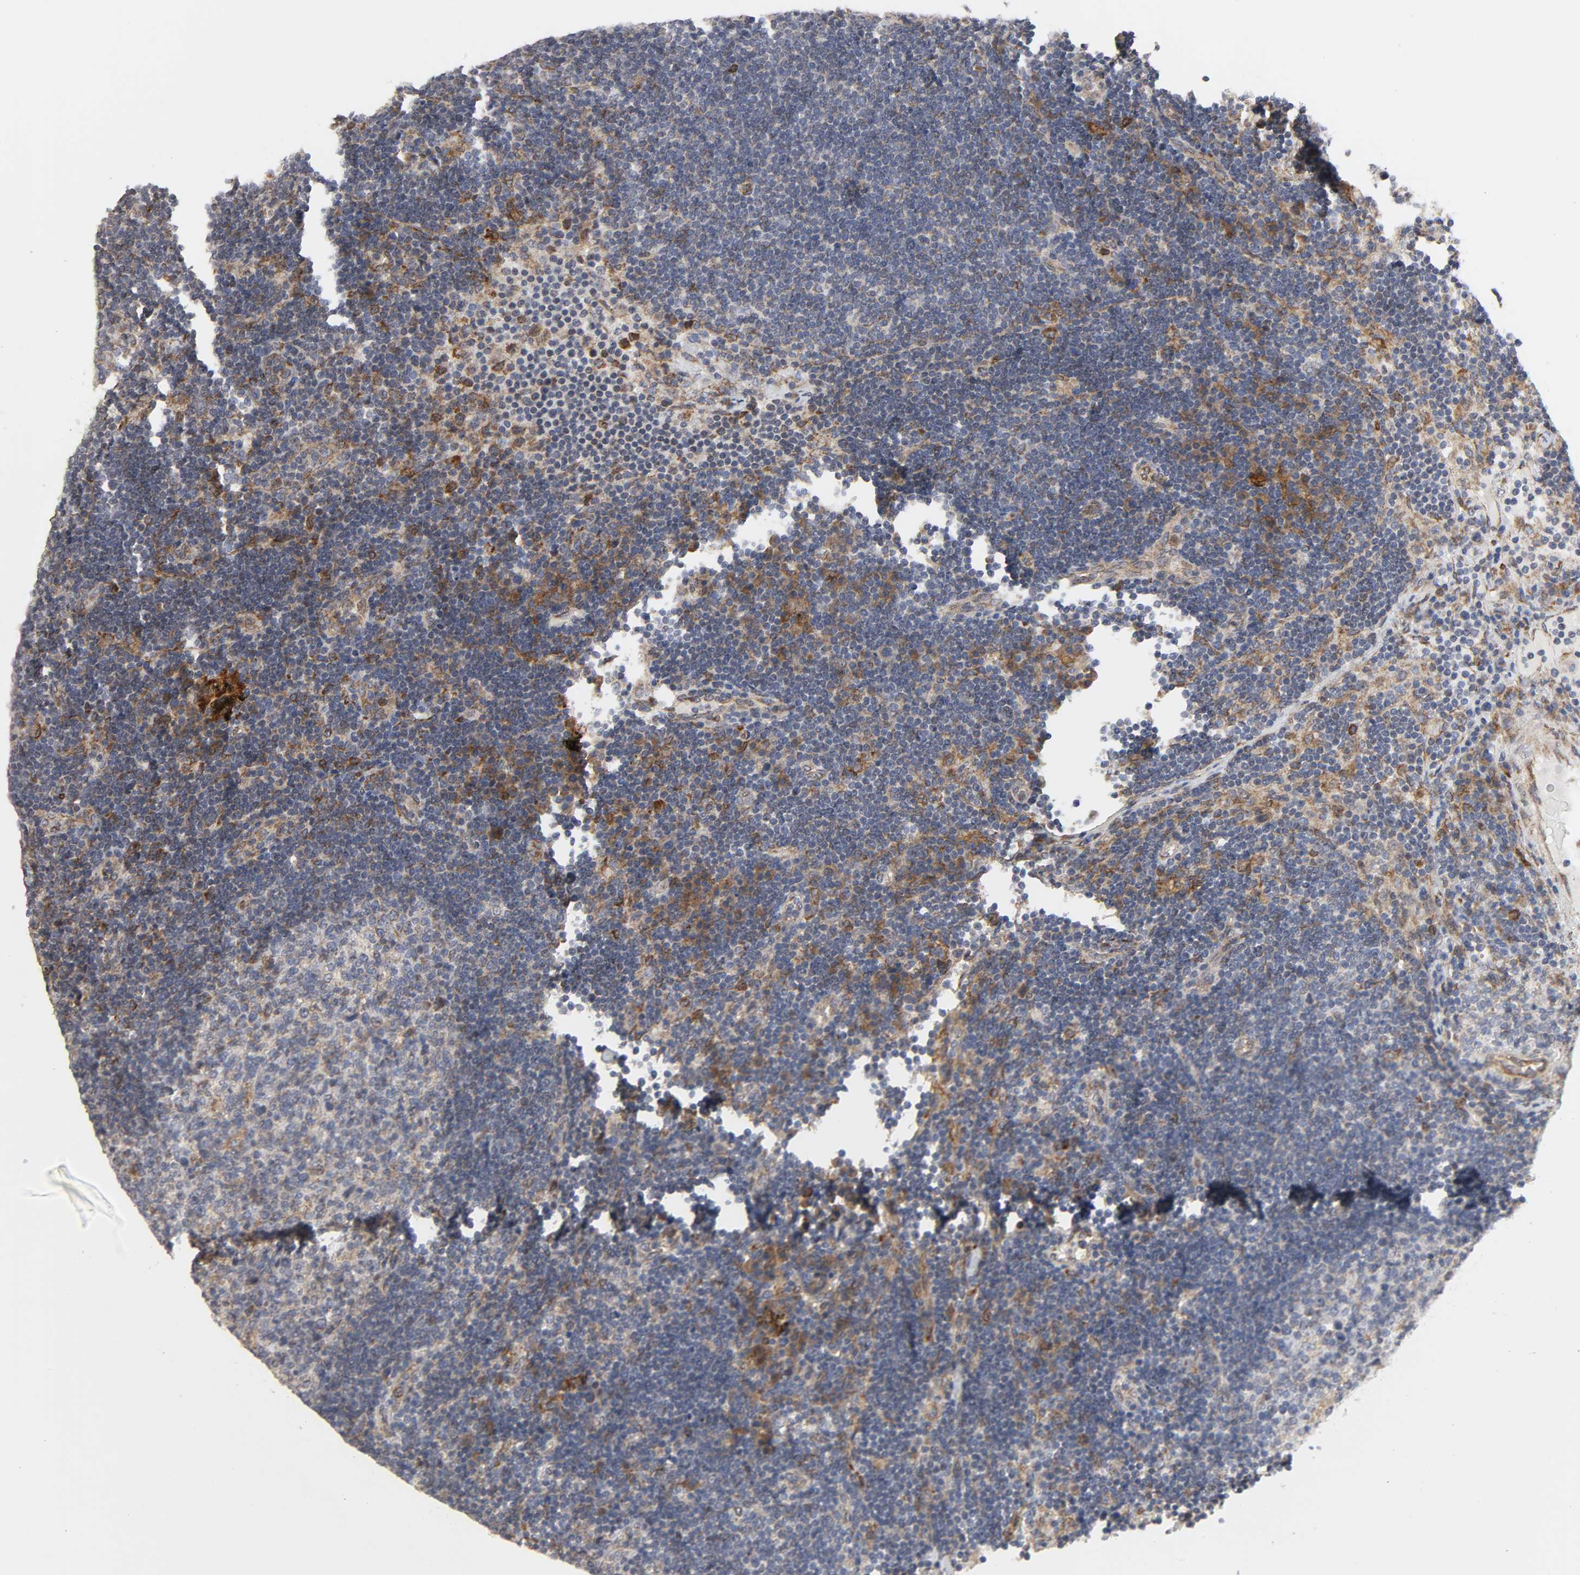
{"staining": {"intensity": "weak", "quantity": "<25%", "location": "cytoplasmic/membranous"}, "tissue": "lymph node", "cell_type": "Germinal center cells", "image_type": "normal", "snomed": [{"axis": "morphology", "description": "Normal tissue, NOS"}, {"axis": "morphology", "description": "Squamous cell carcinoma, metastatic, NOS"}, {"axis": "topography", "description": "Lymph node"}], "caption": "High magnification brightfield microscopy of unremarkable lymph node stained with DAB (3,3'-diaminobenzidine) (brown) and counterstained with hematoxylin (blue): germinal center cells show no significant expression. The staining is performed using DAB brown chromogen with nuclei counter-stained in using hematoxylin.", "gene": "POR", "patient": {"sex": "female", "age": 53}}